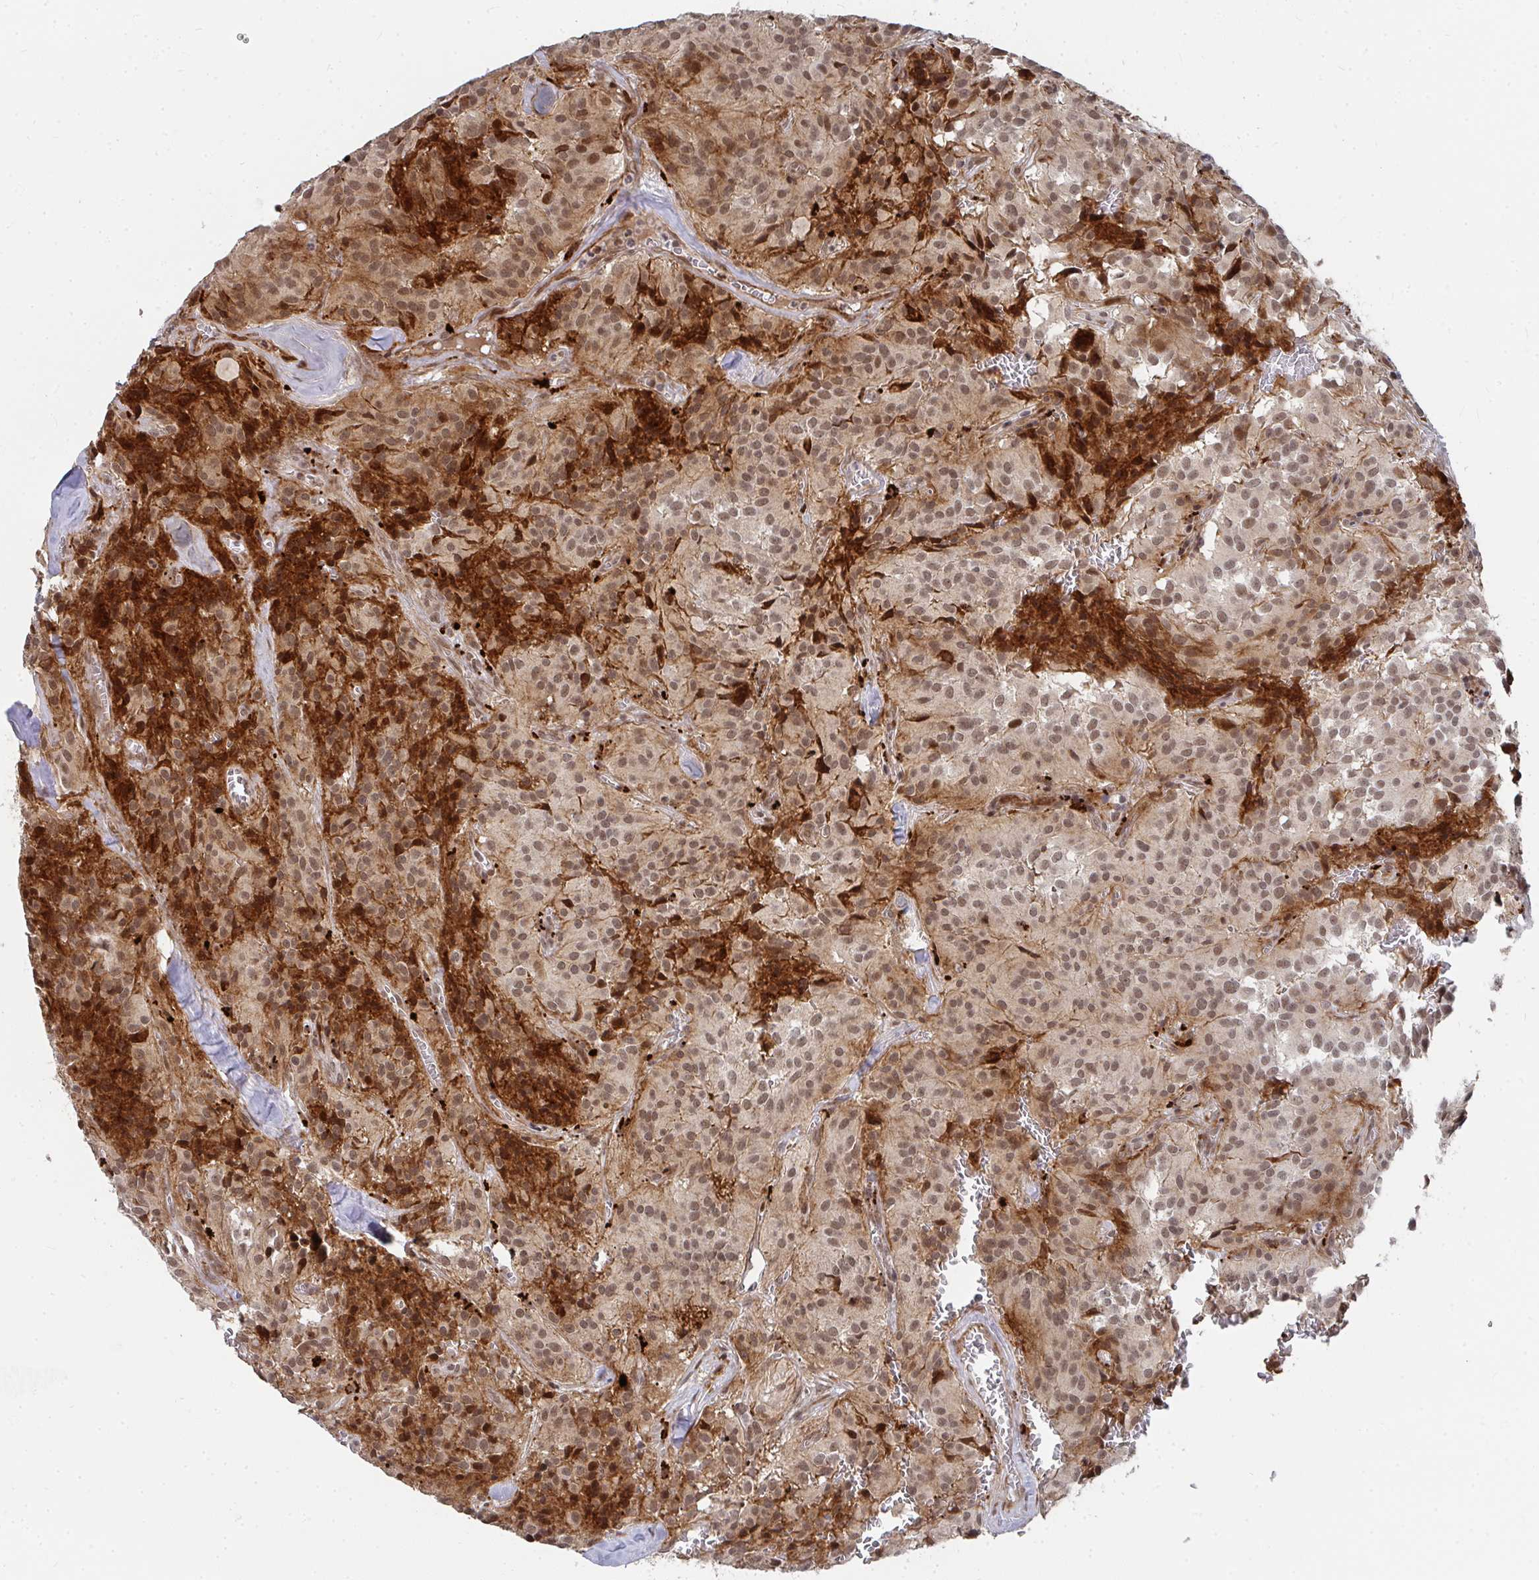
{"staining": {"intensity": "moderate", "quantity": ">75%", "location": "nuclear"}, "tissue": "glioma", "cell_type": "Tumor cells", "image_type": "cancer", "snomed": [{"axis": "morphology", "description": "Glioma, malignant, Low grade"}, {"axis": "topography", "description": "Brain"}], "caption": "Malignant low-grade glioma stained with IHC demonstrates moderate nuclear staining in approximately >75% of tumor cells.", "gene": "RBBP5", "patient": {"sex": "male", "age": 42}}